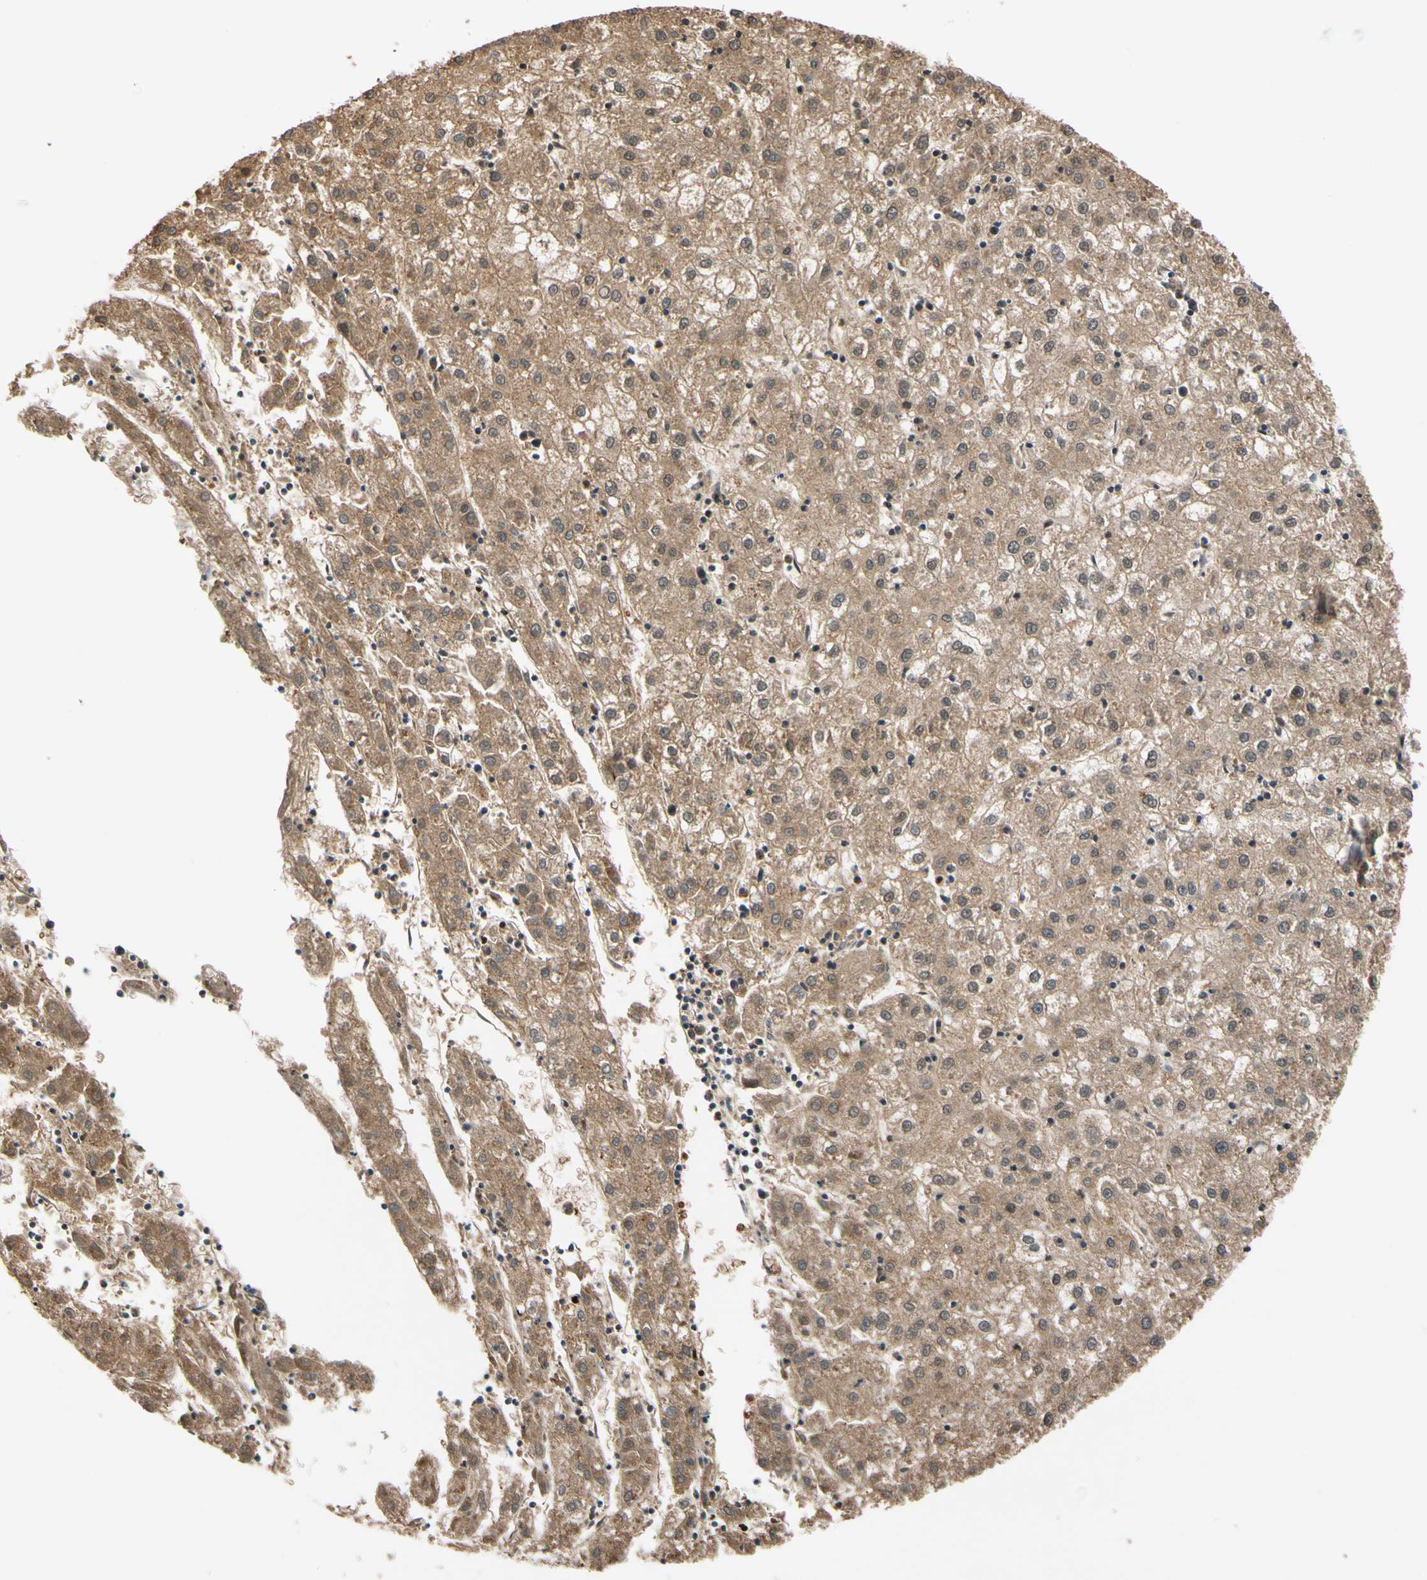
{"staining": {"intensity": "moderate", "quantity": ">75%", "location": "cytoplasmic/membranous"}, "tissue": "liver cancer", "cell_type": "Tumor cells", "image_type": "cancer", "snomed": [{"axis": "morphology", "description": "Carcinoma, Hepatocellular, NOS"}, {"axis": "topography", "description": "Liver"}], "caption": "Liver hepatocellular carcinoma stained with a brown dye demonstrates moderate cytoplasmic/membranous positive expression in approximately >75% of tumor cells.", "gene": "SLC27A6", "patient": {"sex": "male", "age": 72}}